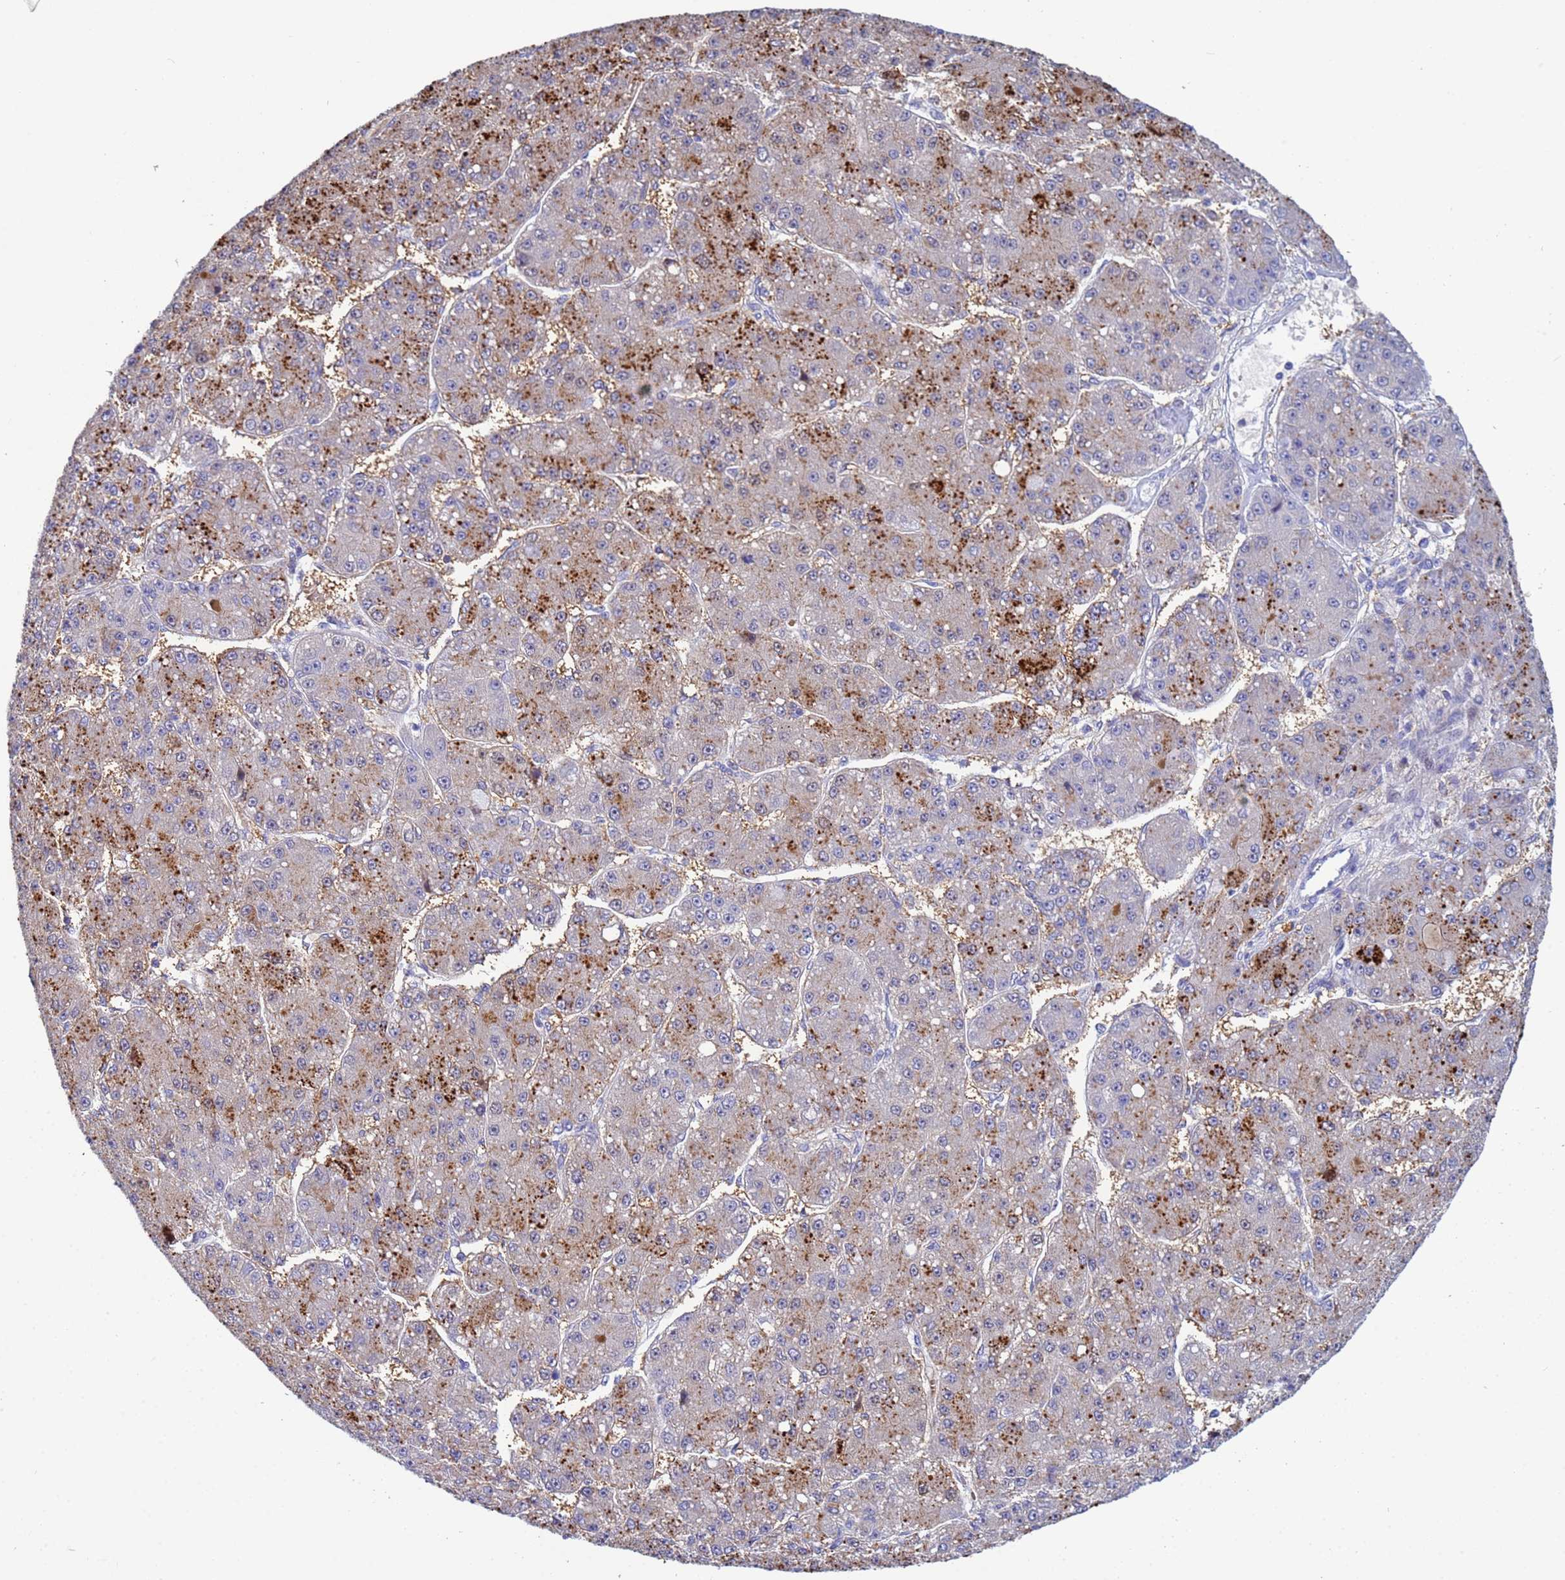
{"staining": {"intensity": "negative", "quantity": "none", "location": "none"}, "tissue": "liver cancer", "cell_type": "Tumor cells", "image_type": "cancer", "snomed": [{"axis": "morphology", "description": "Carcinoma, Hepatocellular, NOS"}, {"axis": "topography", "description": "Liver"}], "caption": "Micrograph shows no significant protein positivity in tumor cells of hepatocellular carcinoma (liver). The staining was performed using DAB to visualize the protein expression in brown, while the nuclei were stained in blue with hematoxylin (Magnification: 20x).", "gene": "PPP6R1", "patient": {"sex": "male", "age": 67}}